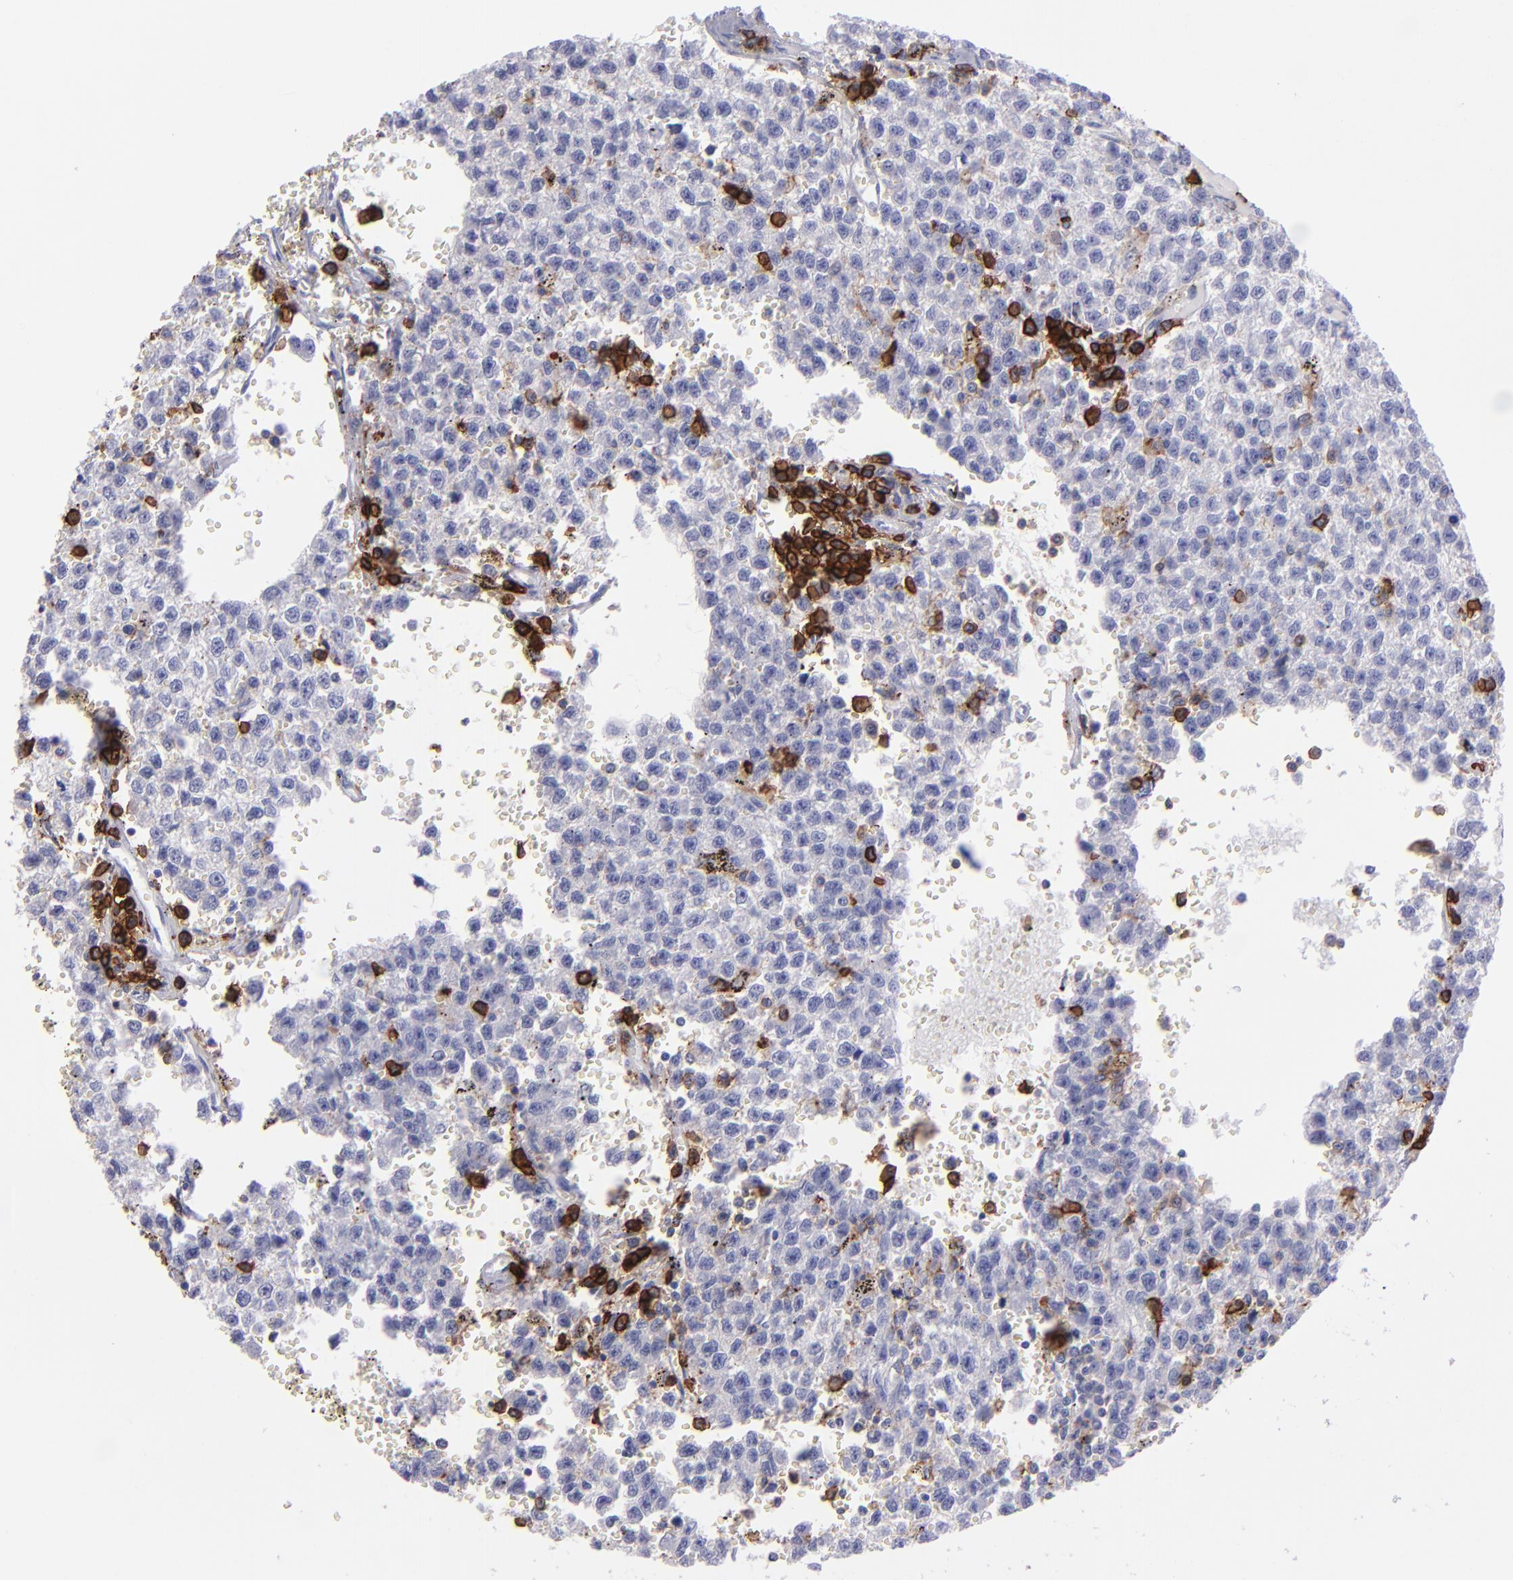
{"staining": {"intensity": "negative", "quantity": "none", "location": "none"}, "tissue": "testis cancer", "cell_type": "Tumor cells", "image_type": "cancer", "snomed": [{"axis": "morphology", "description": "Seminoma, NOS"}, {"axis": "topography", "description": "Testis"}], "caption": "Tumor cells show no significant positivity in seminoma (testis).", "gene": "CD38", "patient": {"sex": "male", "age": 35}}